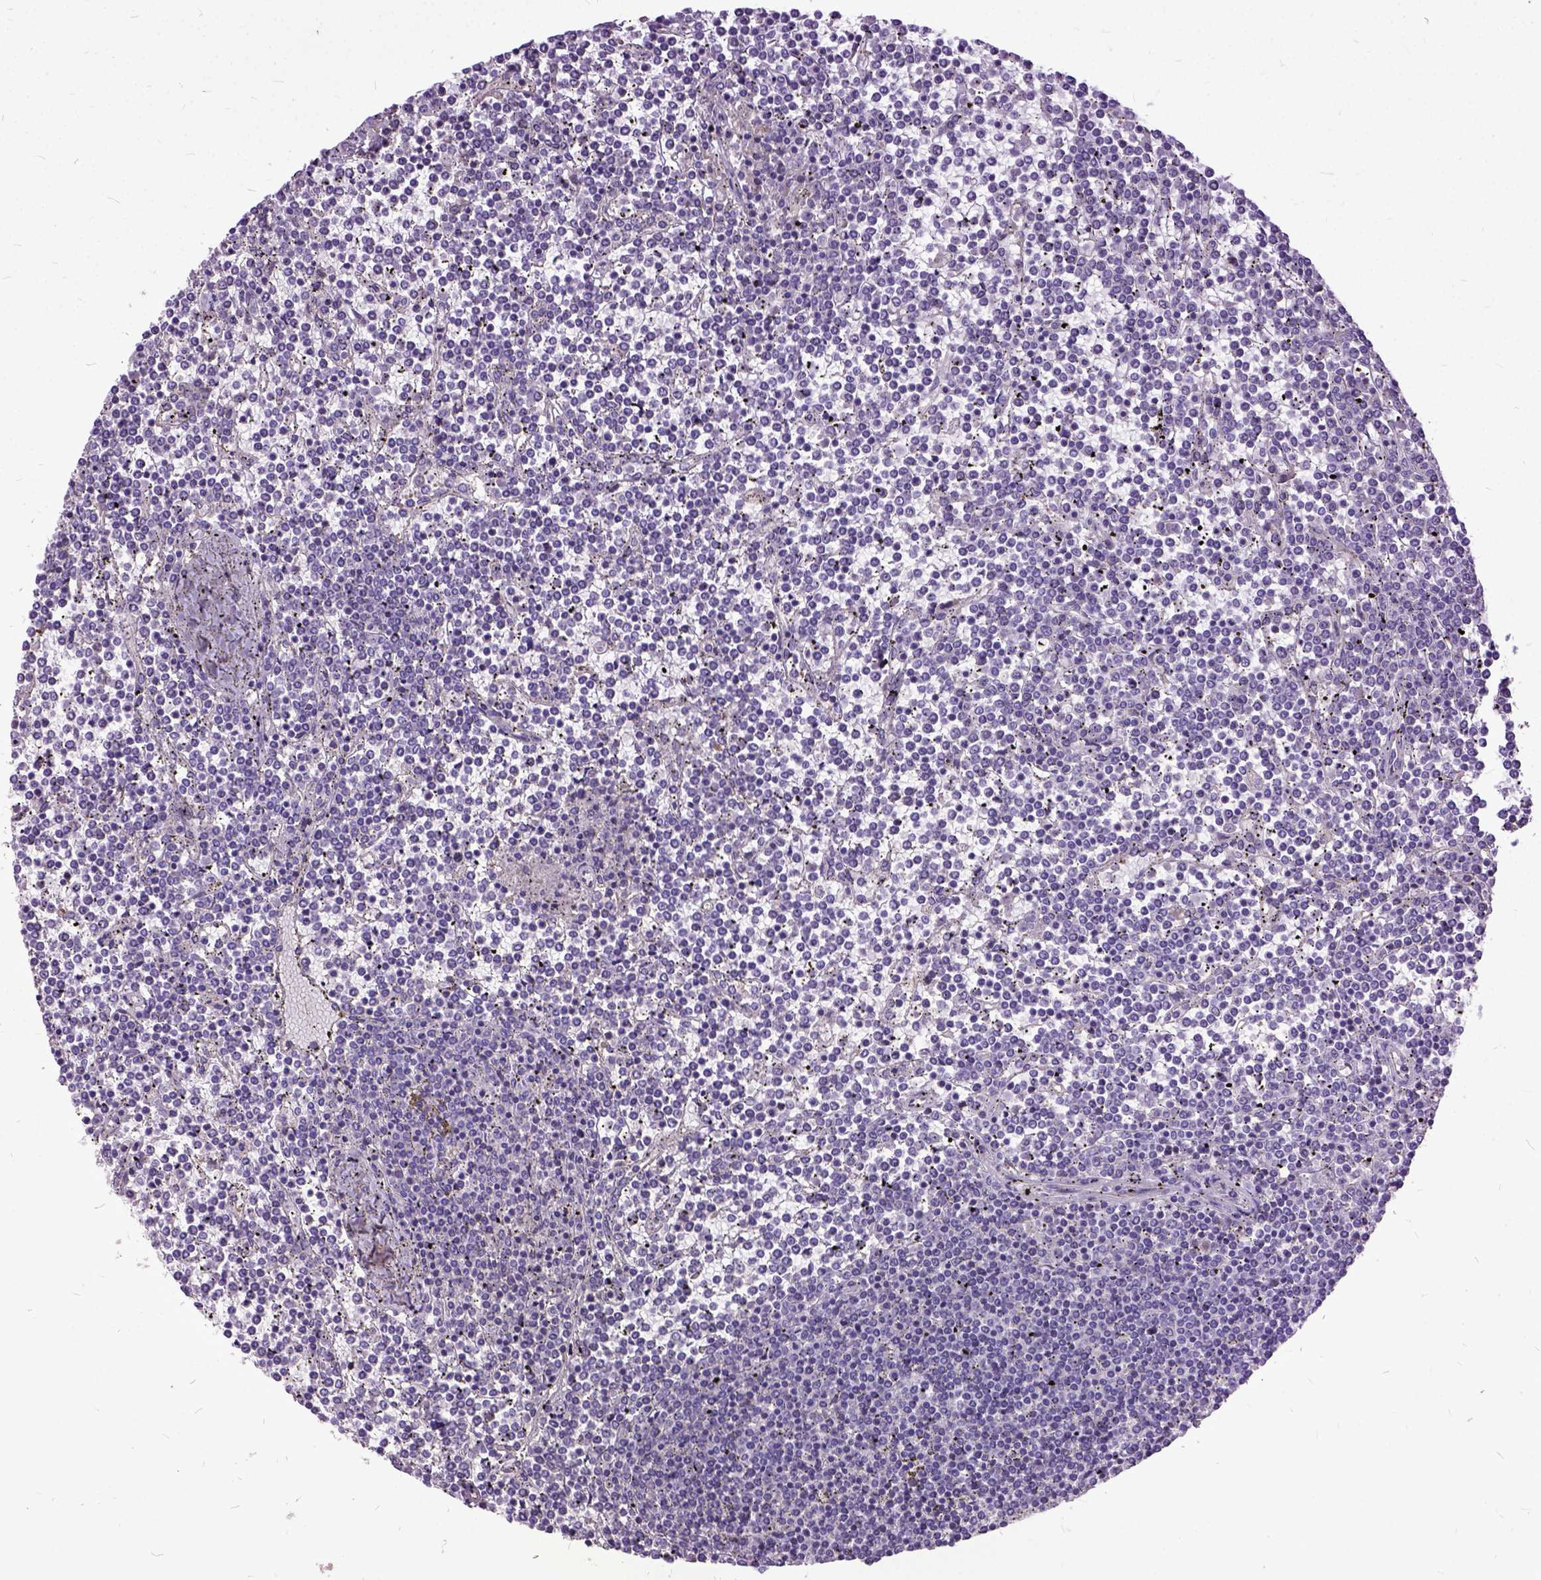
{"staining": {"intensity": "negative", "quantity": "none", "location": "none"}, "tissue": "lymphoma", "cell_type": "Tumor cells", "image_type": "cancer", "snomed": [{"axis": "morphology", "description": "Malignant lymphoma, non-Hodgkin's type, Low grade"}, {"axis": "topography", "description": "Spleen"}], "caption": "This photomicrograph is of low-grade malignant lymphoma, non-Hodgkin's type stained with IHC to label a protein in brown with the nuclei are counter-stained blue. There is no expression in tumor cells. The staining is performed using DAB (3,3'-diaminobenzidine) brown chromogen with nuclei counter-stained in using hematoxylin.", "gene": "AREG", "patient": {"sex": "female", "age": 19}}